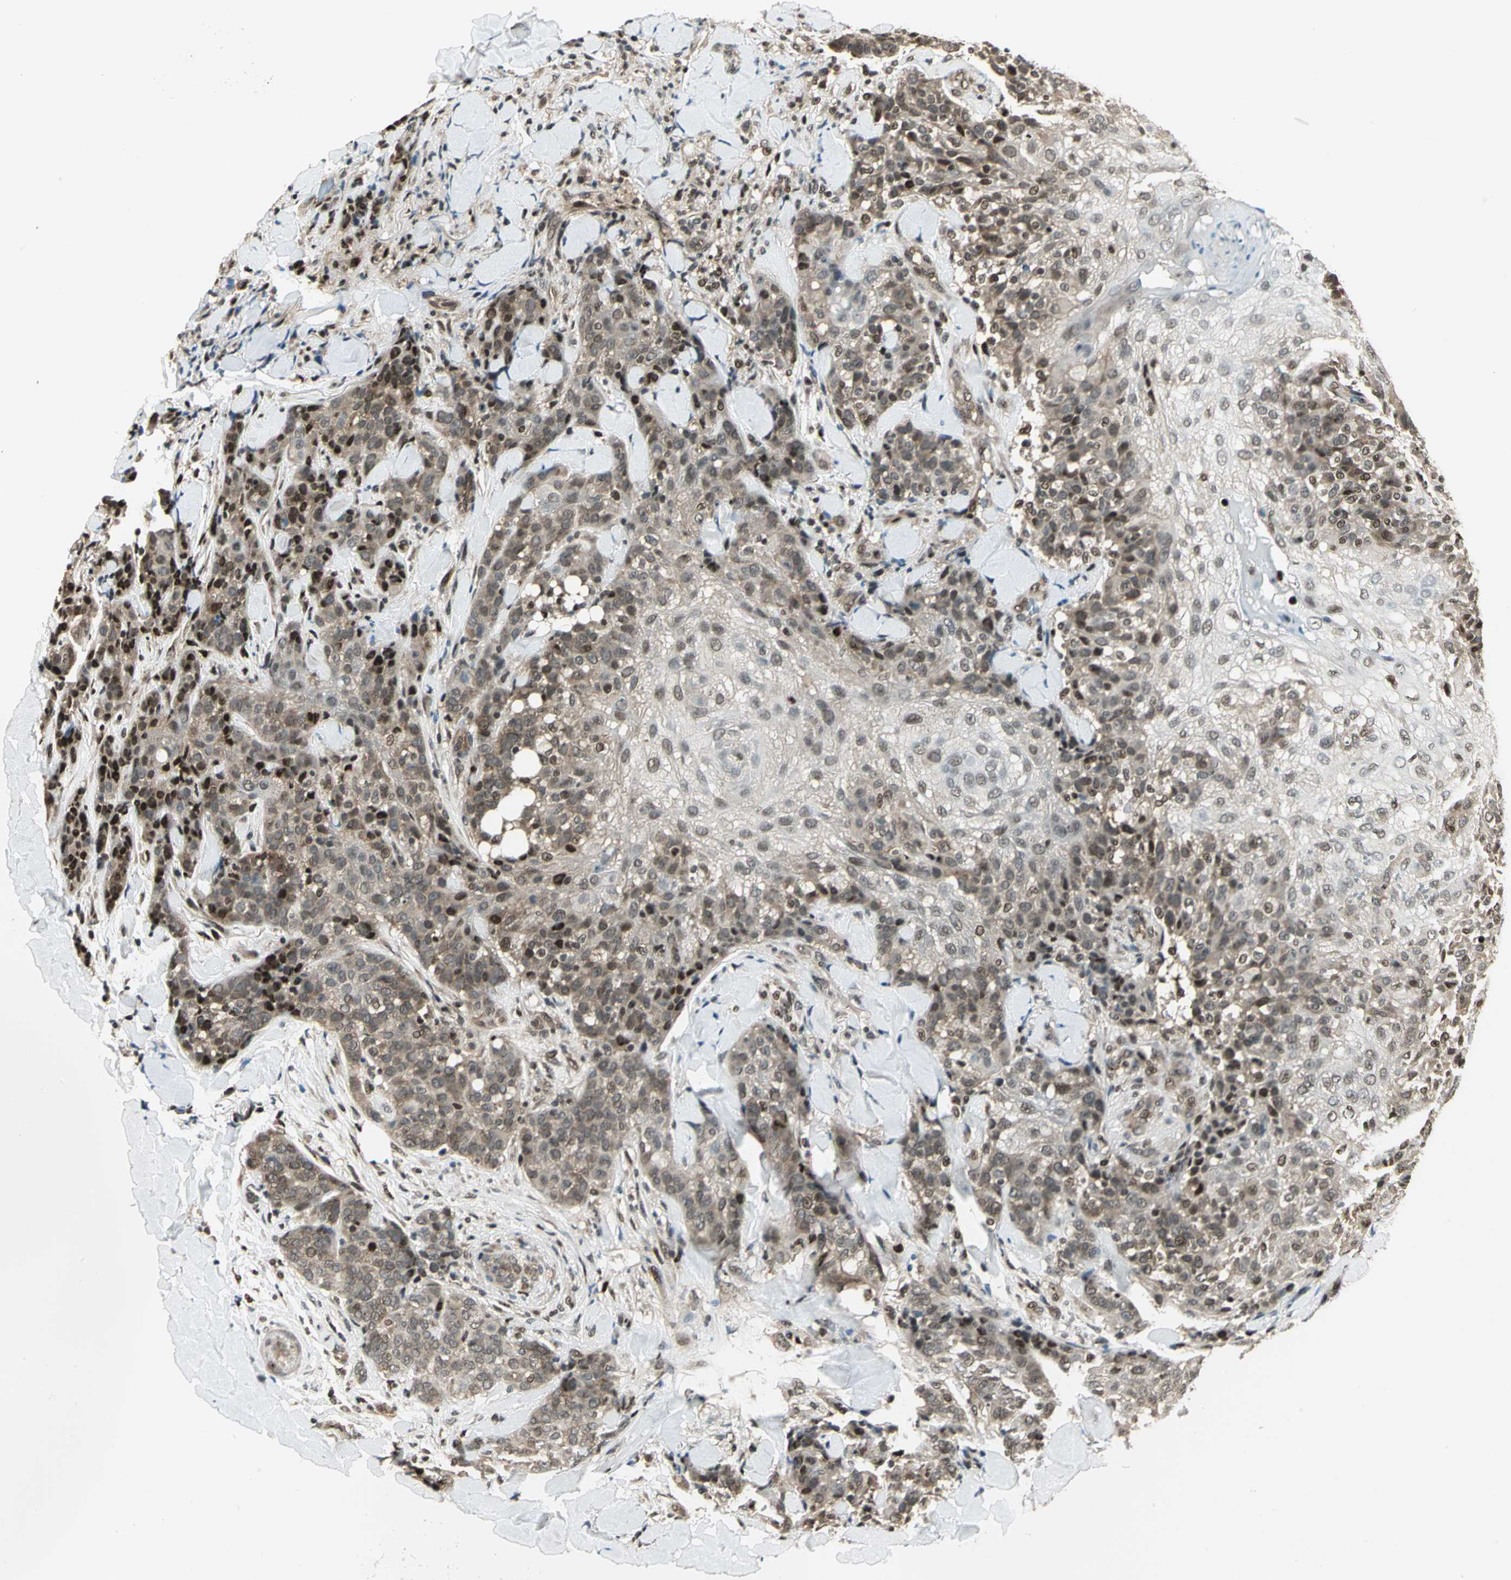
{"staining": {"intensity": "weak", "quantity": ">75%", "location": "cytoplasmic/membranous,nuclear"}, "tissue": "skin cancer", "cell_type": "Tumor cells", "image_type": "cancer", "snomed": [{"axis": "morphology", "description": "Normal tissue, NOS"}, {"axis": "morphology", "description": "Squamous cell carcinoma, NOS"}, {"axis": "topography", "description": "Skin"}], "caption": "Approximately >75% of tumor cells in skin cancer (squamous cell carcinoma) demonstrate weak cytoplasmic/membranous and nuclear protein positivity as visualized by brown immunohistochemical staining.", "gene": "PSMC3", "patient": {"sex": "female", "age": 83}}